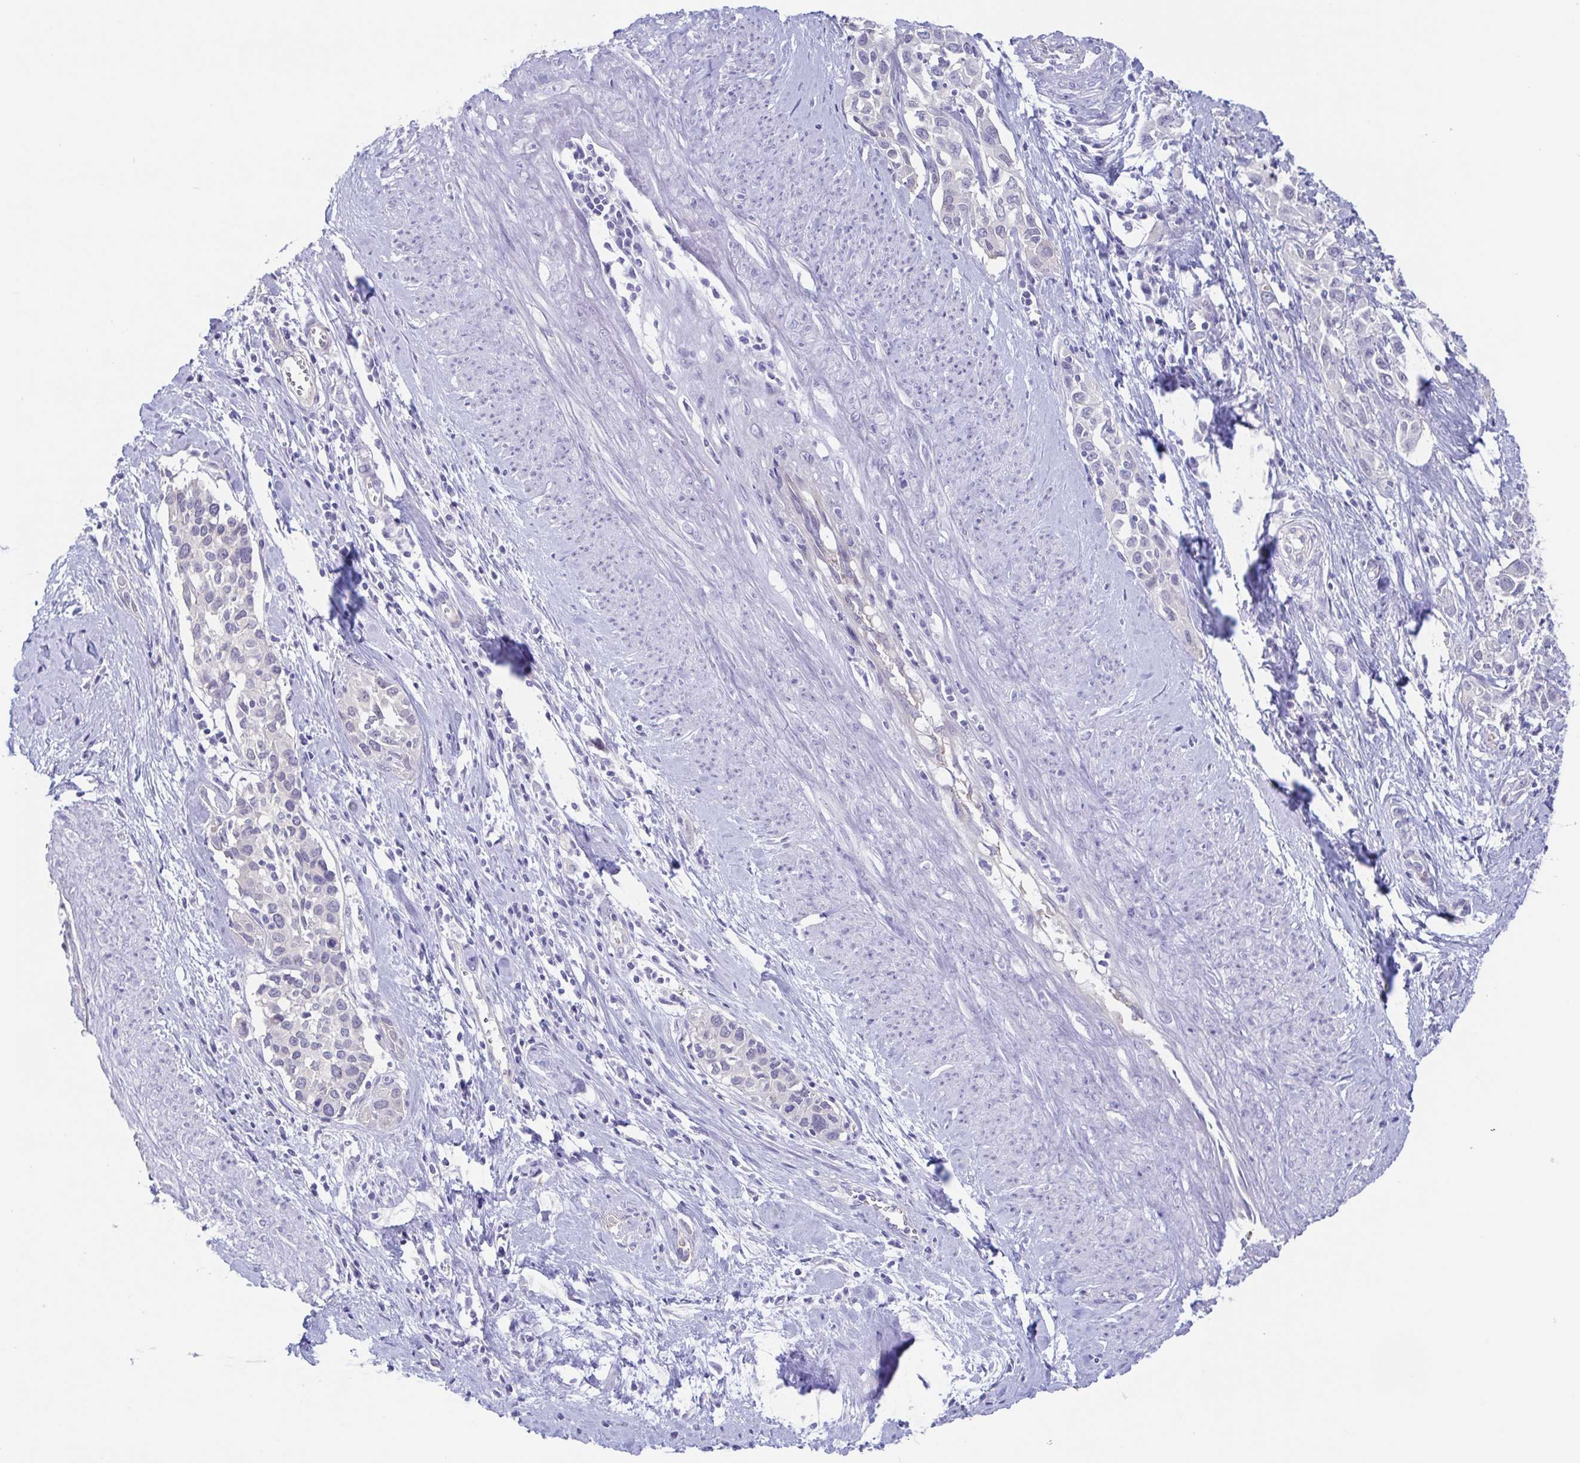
{"staining": {"intensity": "negative", "quantity": "none", "location": "none"}, "tissue": "cervical cancer", "cell_type": "Tumor cells", "image_type": "cancer", "snomed": [{"axis": "morphology", "description": "Squamous cell carcinoma, NOS"}, {"axis": "topography", "description": "Cervix"}], "caption": "Tumor cells show no significant staining in cervical squamous cell carcinoma. The staining was performed using DAB (3,3'-diaminobenzidine) to visualize the protein expression in brown, while the nuclei were stained in blue with hematoxylin (Magnification: 20x).", "gene": "TEX12", "patient": {"sex": "female", "age": 51}}